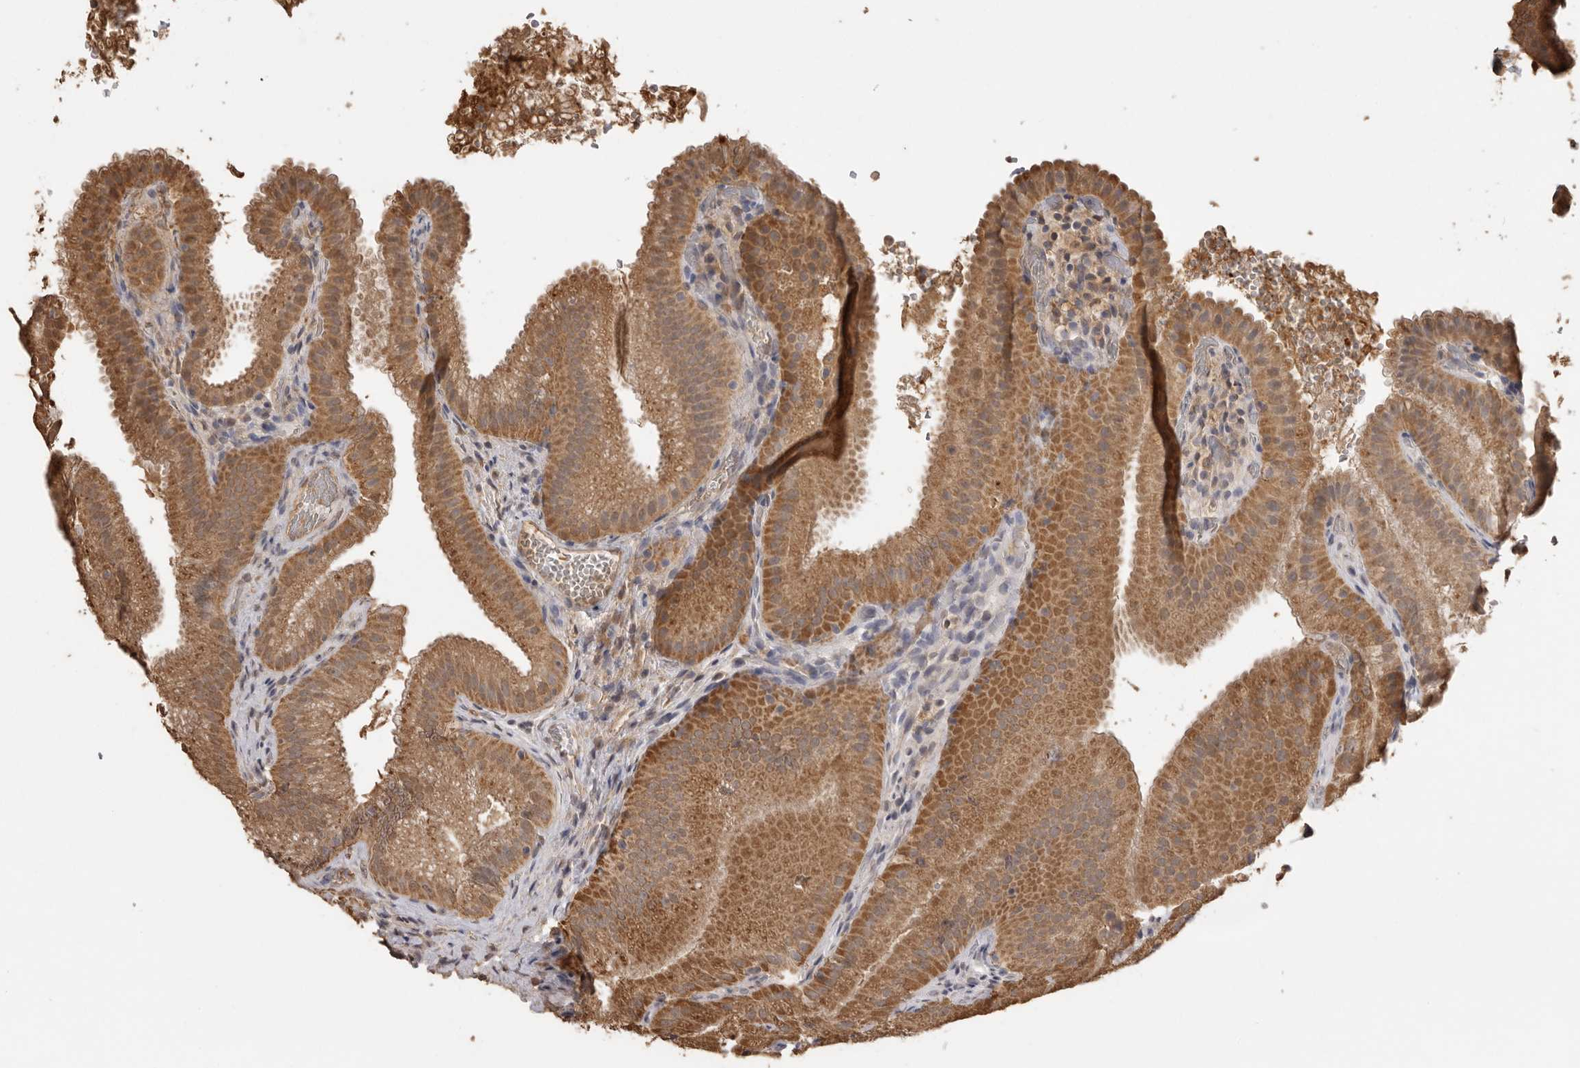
{"staining": {"intensity": "moderate", "quantity": ">75%", "location": "cytoplasmic/membranous"}, "tissue": "gallbladder", "cell_type": "Glandular cells", "image_type": "normal", "snomed": [{"axis": "morphology", "description": "Normal tissue, NOS"}, {"axis": "topography", "description": "Gallbladder"}], "caption": "Immunohistochemical staining of normal gallbladder demonstrates >75% levels of moderate cytoplasmic/membranous protein positivity in about >75% of glandular cells. (DAB = brown stain, brightfield microscopy at high magnification).", "gene": "JAG2", "patient": {"sex": "female", "age": 30}}